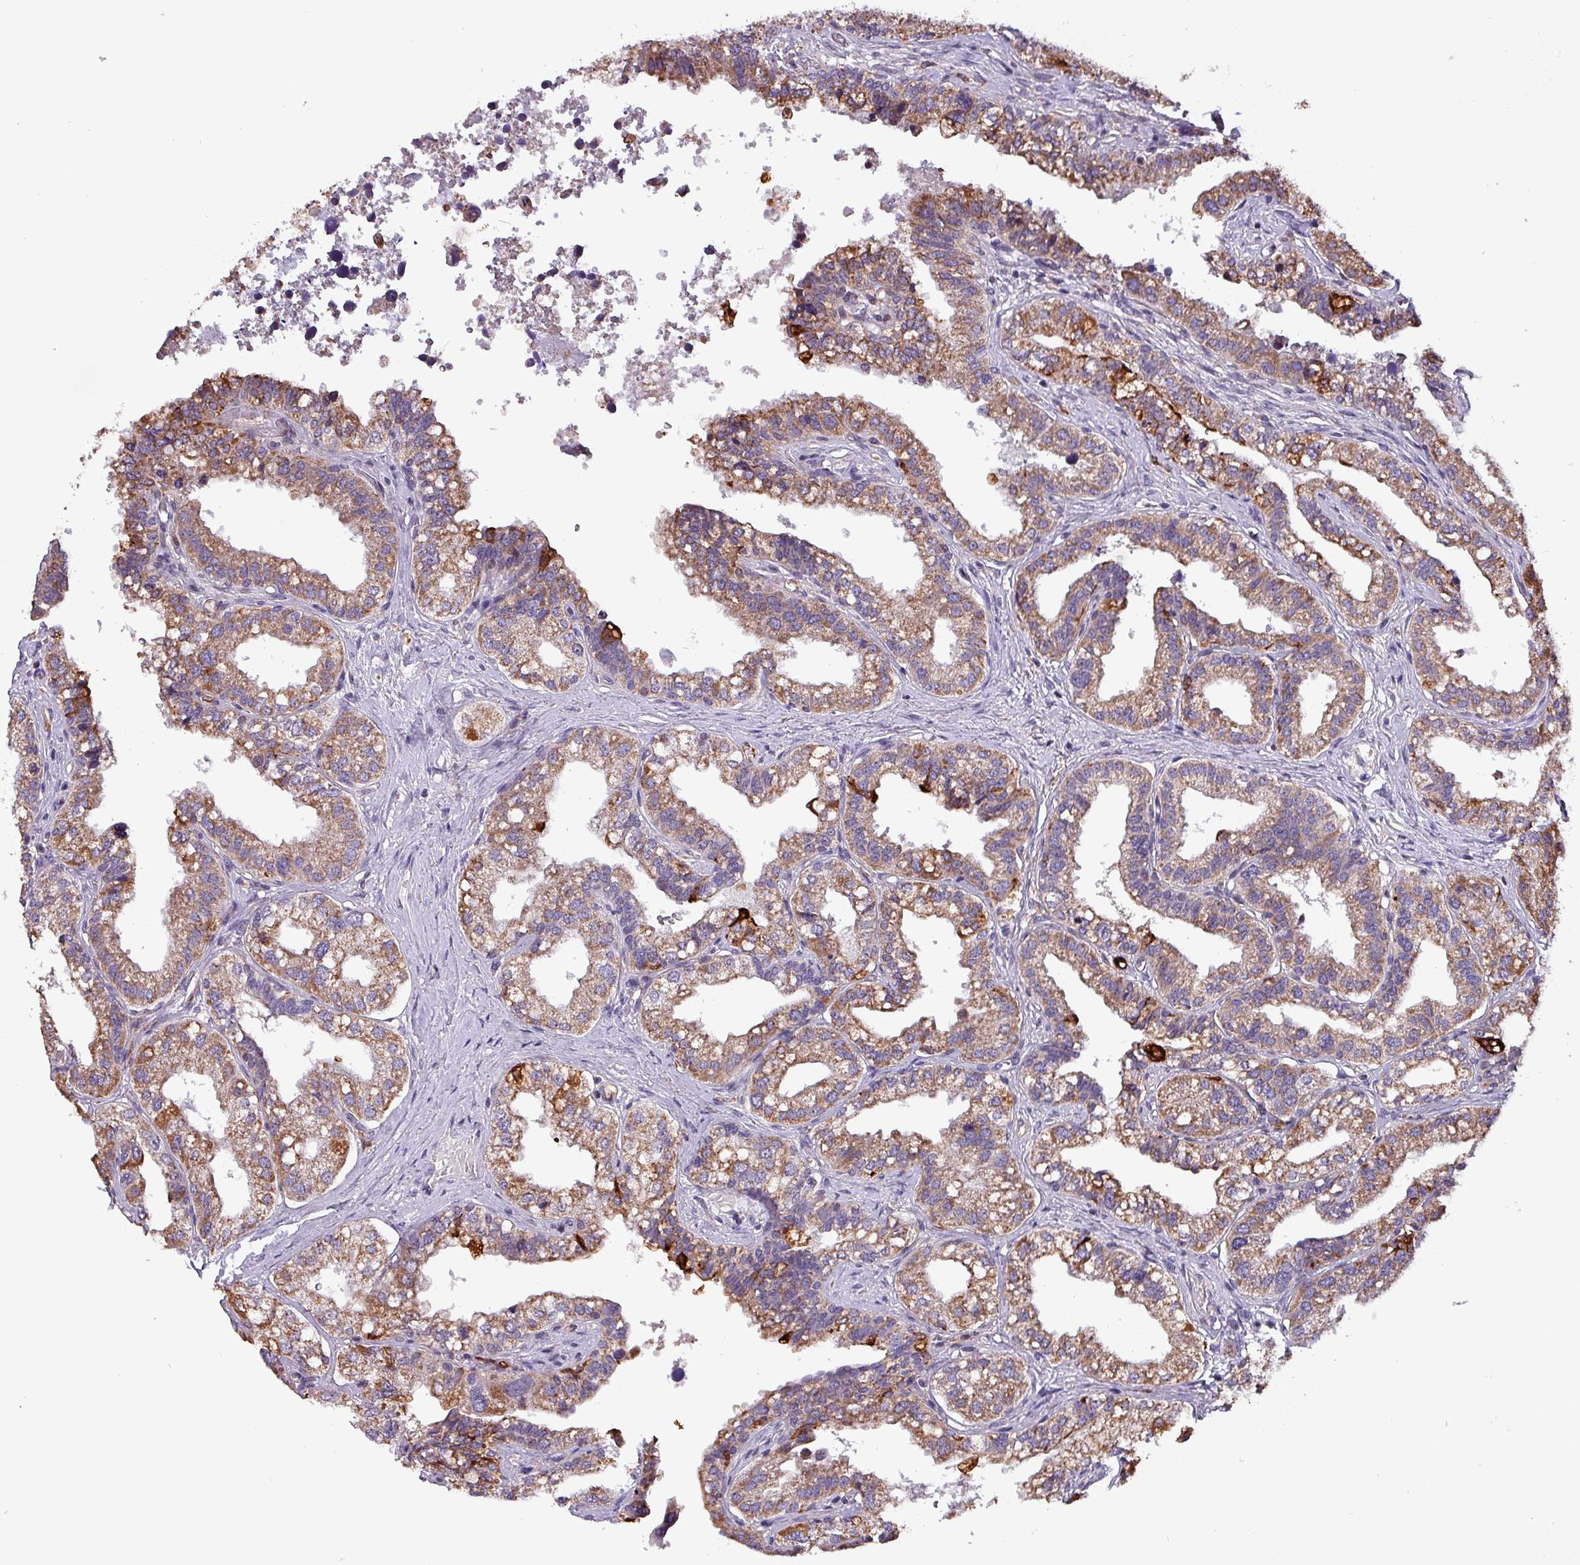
{"staining": {"intensity": "moderate", "quantity": ">75%", "location": "cytoplasmic/membranous"}, "tissue": "seminal vesicle", "cell_type": "Glandular cells", "image_type": "normal", "snomed": [{"axis": "morphology", "description": "Normal tissue, NOS"}, {"axis": "topography", "description": "Seminal veicle"}, {"axis": "topography", "description": "Peripheral nerve tissue"}], "caption": "Brown immunohistochemical staining in normal human seminal vesicle displays moderate cytoplasmic/membranous staining in approximately >75% of glandular cells.", "gene": "SCIN", "patient": {"sex": "male", "age": 60}}